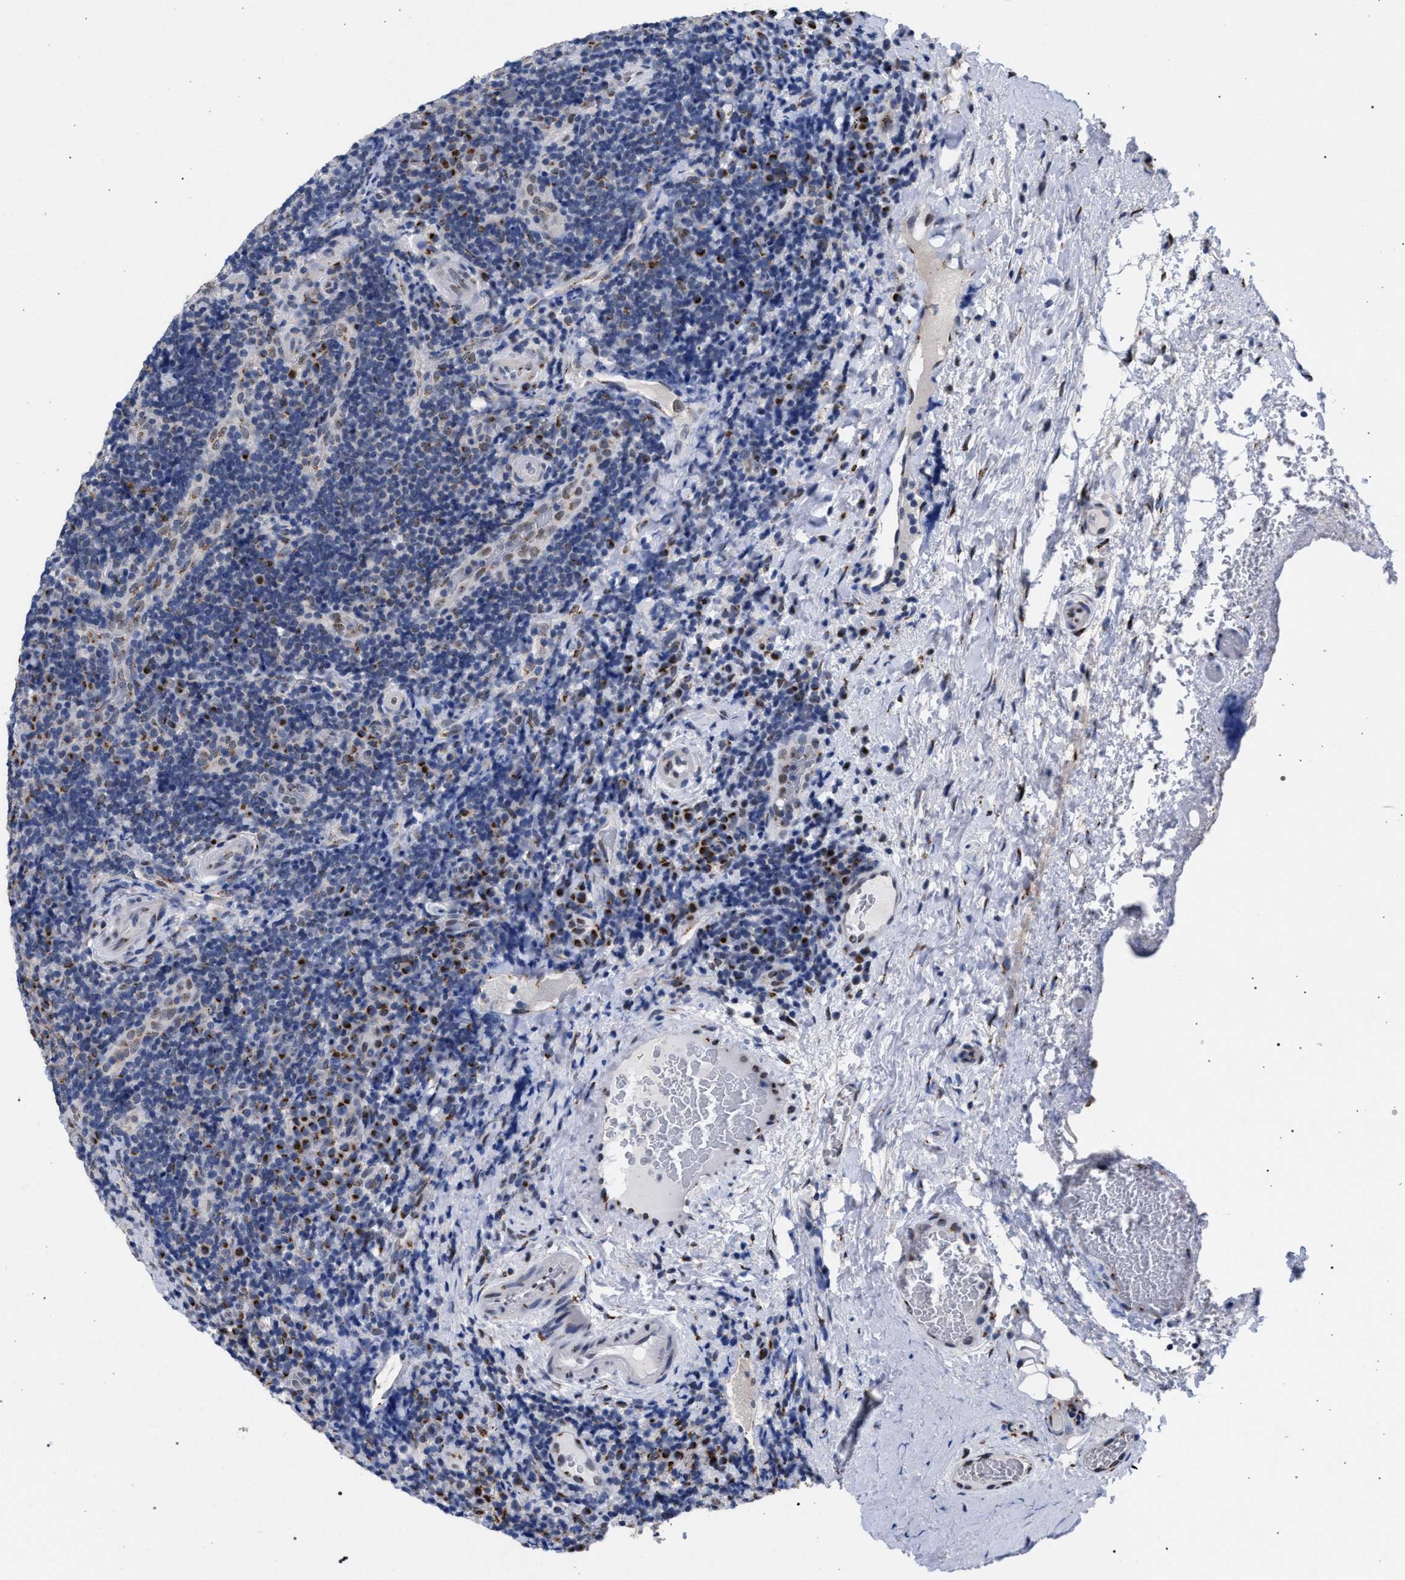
{"staining": {"intensity": "strong", "quantity": "<25%", "location": "cytoplasmic/membranous"}, "tissue": "lymphoma", "cell_type": "Tumor cells", "image_type": "cancer", "snomed": [{"axis": "morphology", "description": "Malignant lymphoma, non-Hodgkin's type, High grade"}, {"axis": "topography", "description": "Tonsil"}], "caption": "Lymphoma stained for a protein (brown) displays strong cytoplasmic/membranous positive expression in approximately <25% of tumor cells.", "gene": "GOLGA2", "patient": {"sex": "female", "age": 36}}